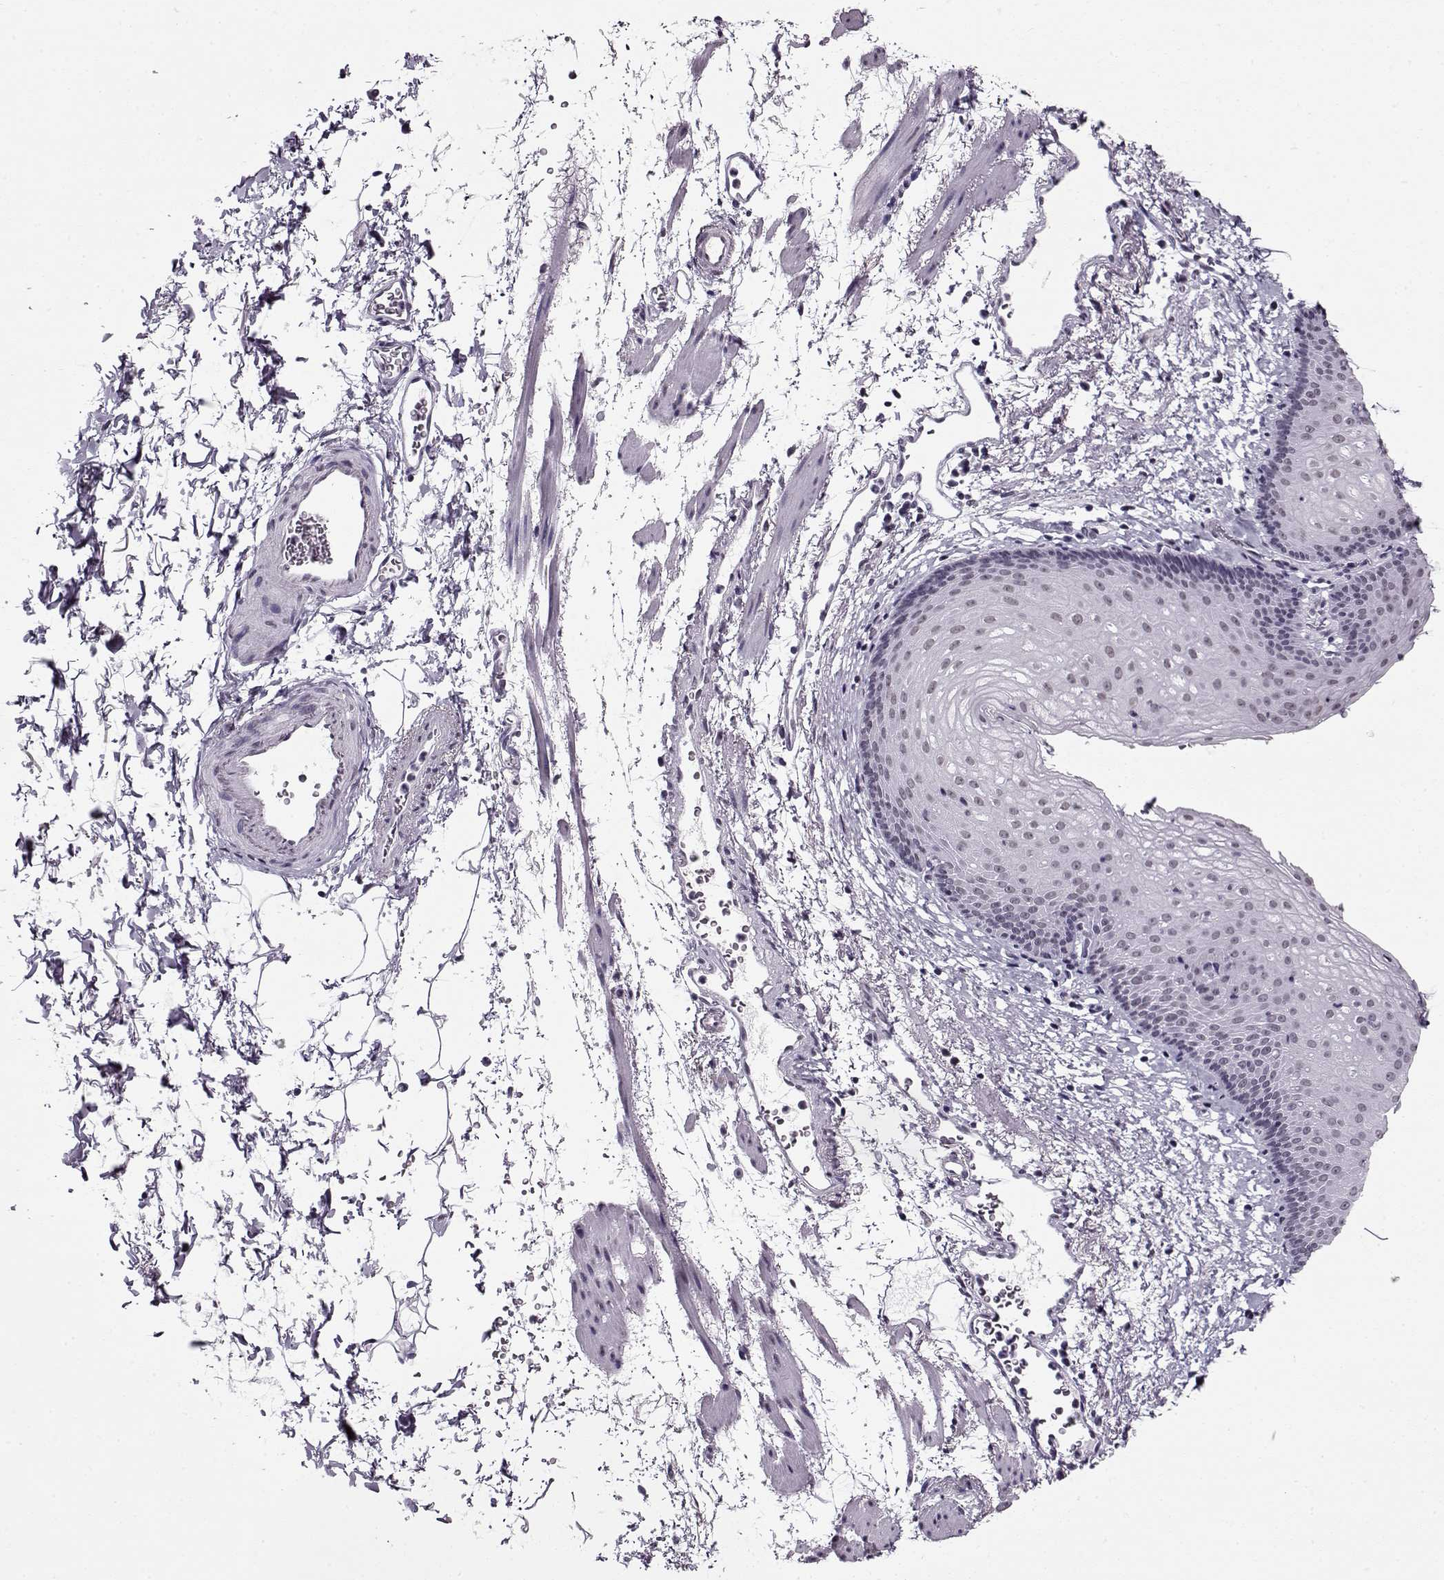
{"staining": {"intensity": "negative", "quantity": "none", "location": "none"}, "tissue": "esophagus", "cell_type": "Squamous epithelial cells", "image_type": "normal", "snomed": [{"axis": "morphology", "description": "Normal tissue, NOS"}, {"axis": "topography", "description": "Esophagus"}], "caption": "IHC of benign esophagus exhibits no positivity in squamous epithelial cells.", "gene": "PRMT8", "patient": {"sex": "female", "age": 64}}